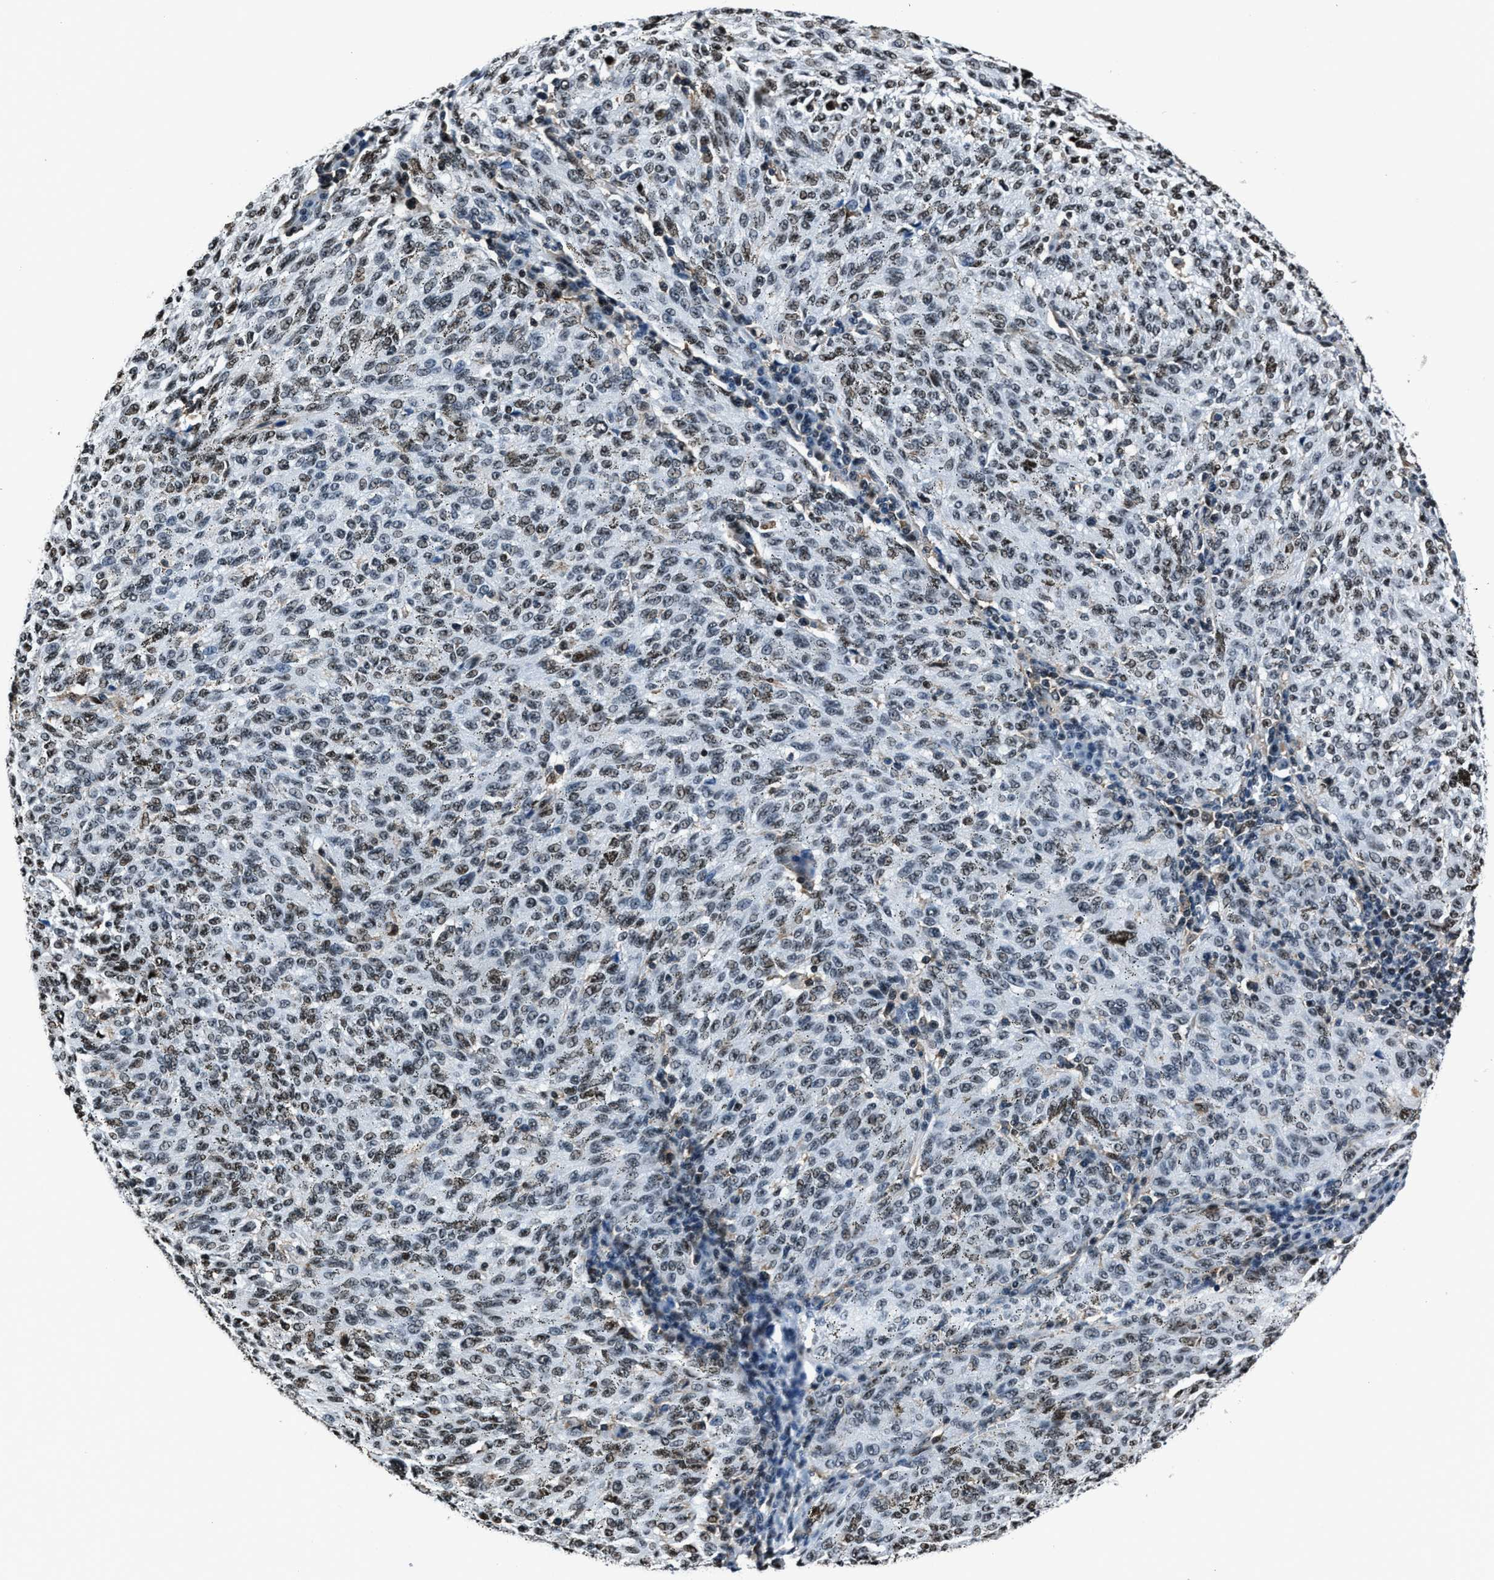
{"staining": {"intensity": "weak", "quantity": ">75%", "location": "nuclear"}, "tissue": "melanoma", "cell_type": "Tumor cells", "image_type": "cancer", "snomed": [{"axis": "morphology", "description": "Malignant melanoma, NOS"}, {"axis": "topography", "description": "Skin"}], "caption": "Immunohistochemical staining of human malignant melanoma demonstrates low levels of weak nuclear expression in about >75% of tumor cells. Immunohistochemistry stains the protein in brown and the nuclei are stained blue.", "gene": "PPIE", "patient": {"sex": "female", "age": 72}}